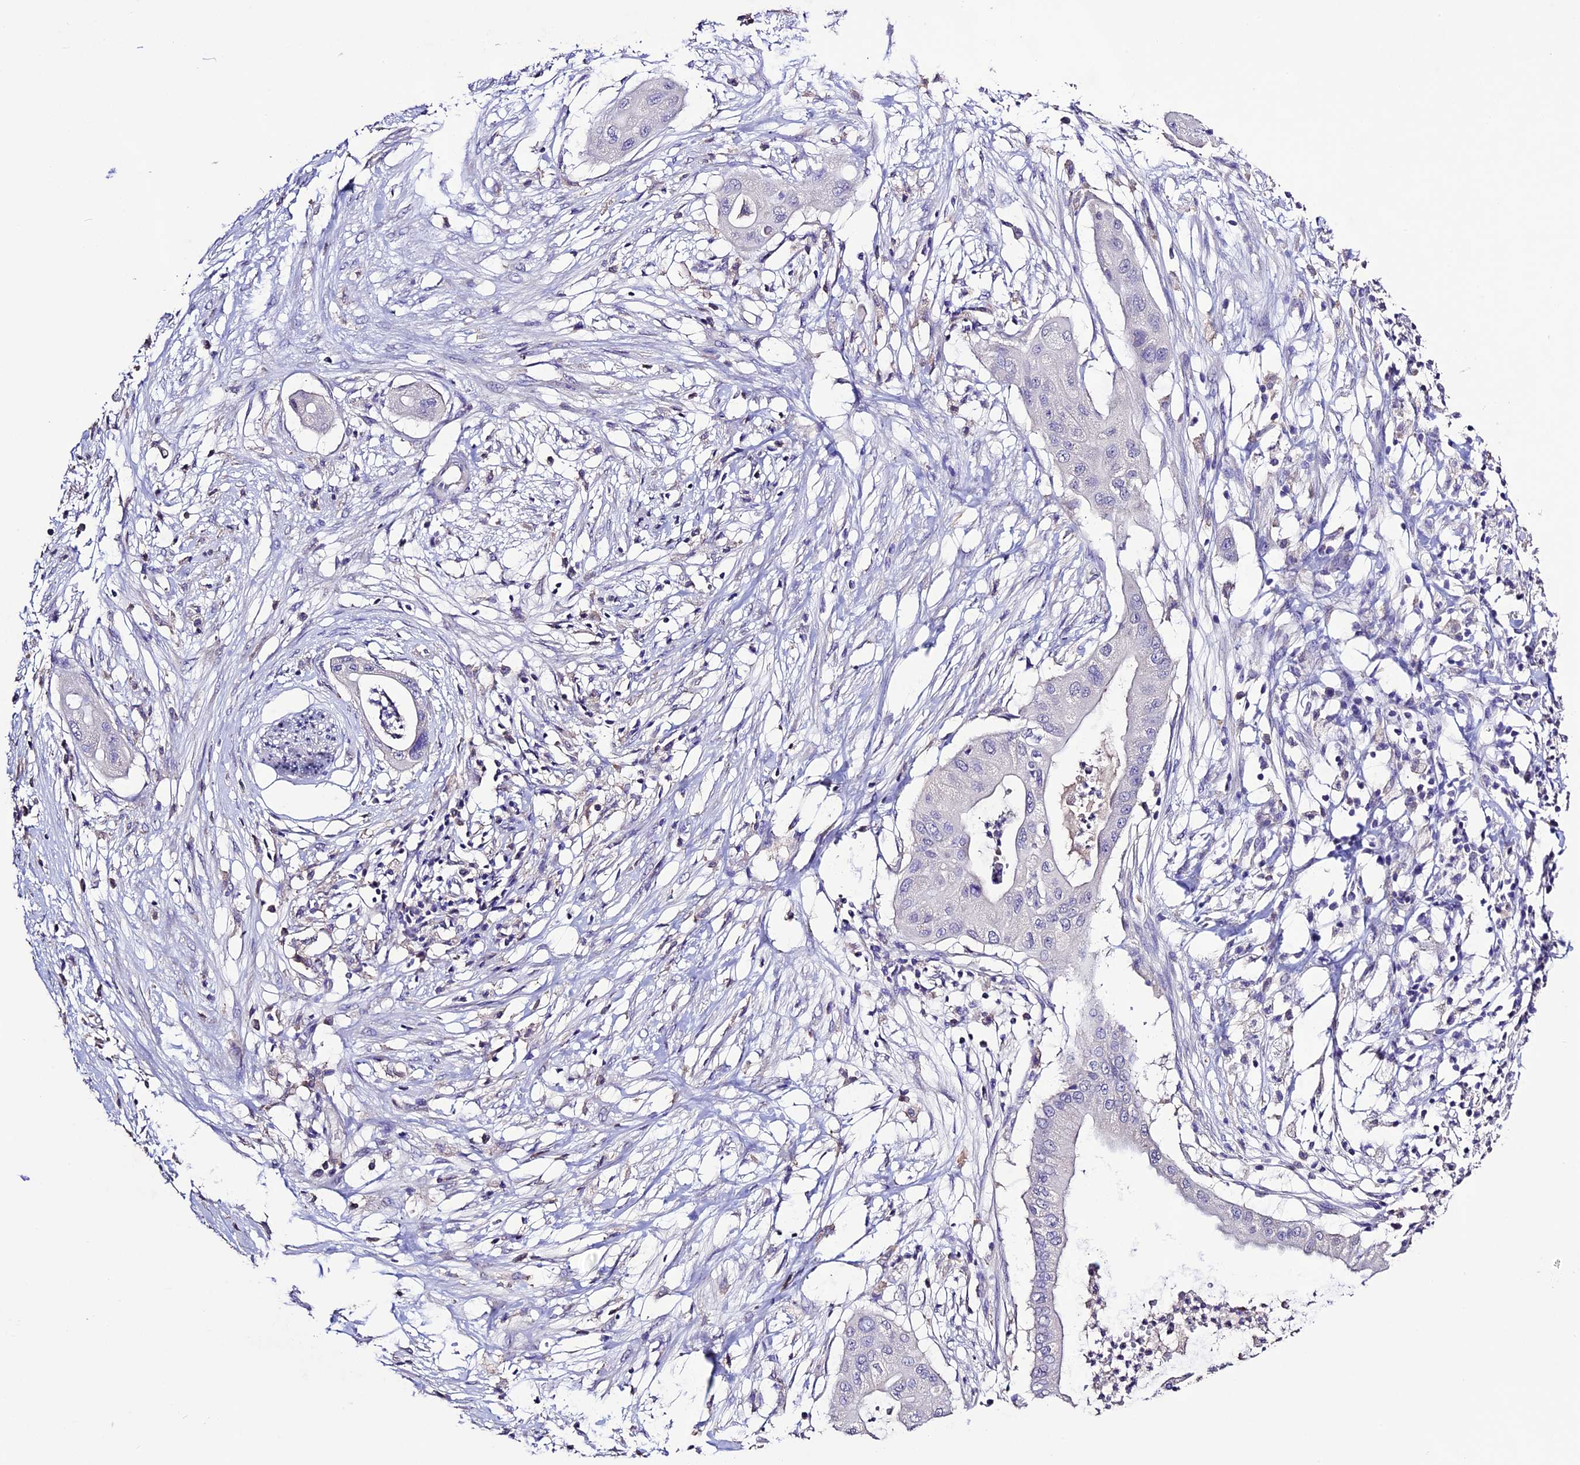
{"staining": {"intensity": "negative", "quantity": "none", "location": "none"}, "tissue": "pancreatic cancer", "cell_type": "Tumor cells", "image_type": "cancer", "snomed": [{"axis": "morphology", "description": "Adenocarcinoma, NOS"}, {"axis": "topography", "description": "Pancreas"}], "caption": "Pancreatic cancer was stained to show a protein in brown. There is no significant positivity in tumor cells.", "gene": "DIS3L", "patient": {"sex": "male", "age": 68}}